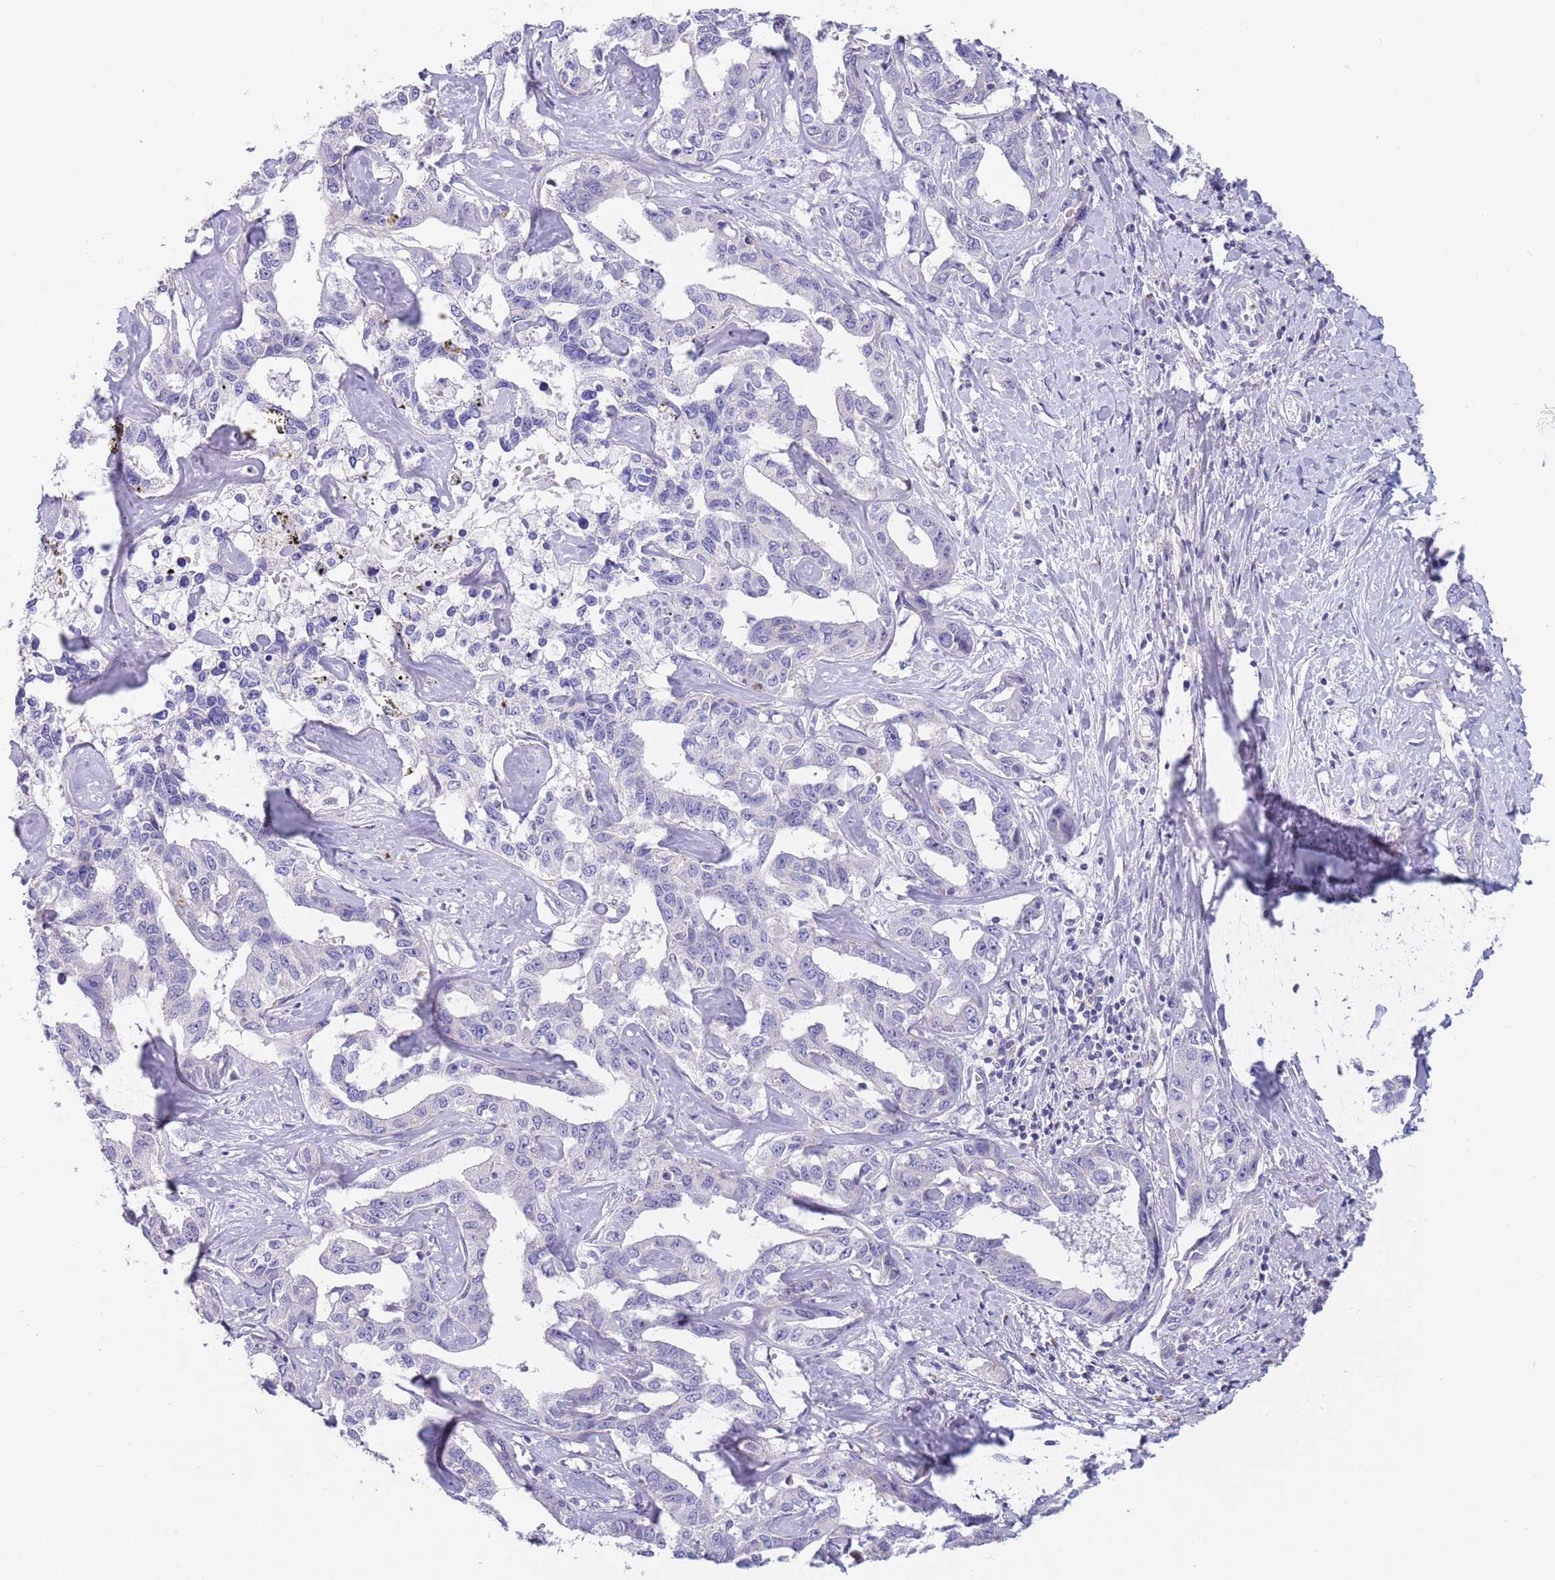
{"staining": {"intensity": "negative", "quantity": "none", "location": "none"}, "tissue": "liver cancer", "cell_type": "Tumor cells", "image_type": "cancer", "snomed": [{"axis": "morphology", "description": "Cholangiocarcinoma"}, {"axis": "topography", "description": "Liver"}], "caption": "This micrograph is of liver cancer stained with immunohistochemistry (IHC) to label a protein in brown with the nuclei are counter-stained blue. There is no staining in tumor cells.", "gene": "MAN1C1", "patient": {"sex": "male", "age": 59}}